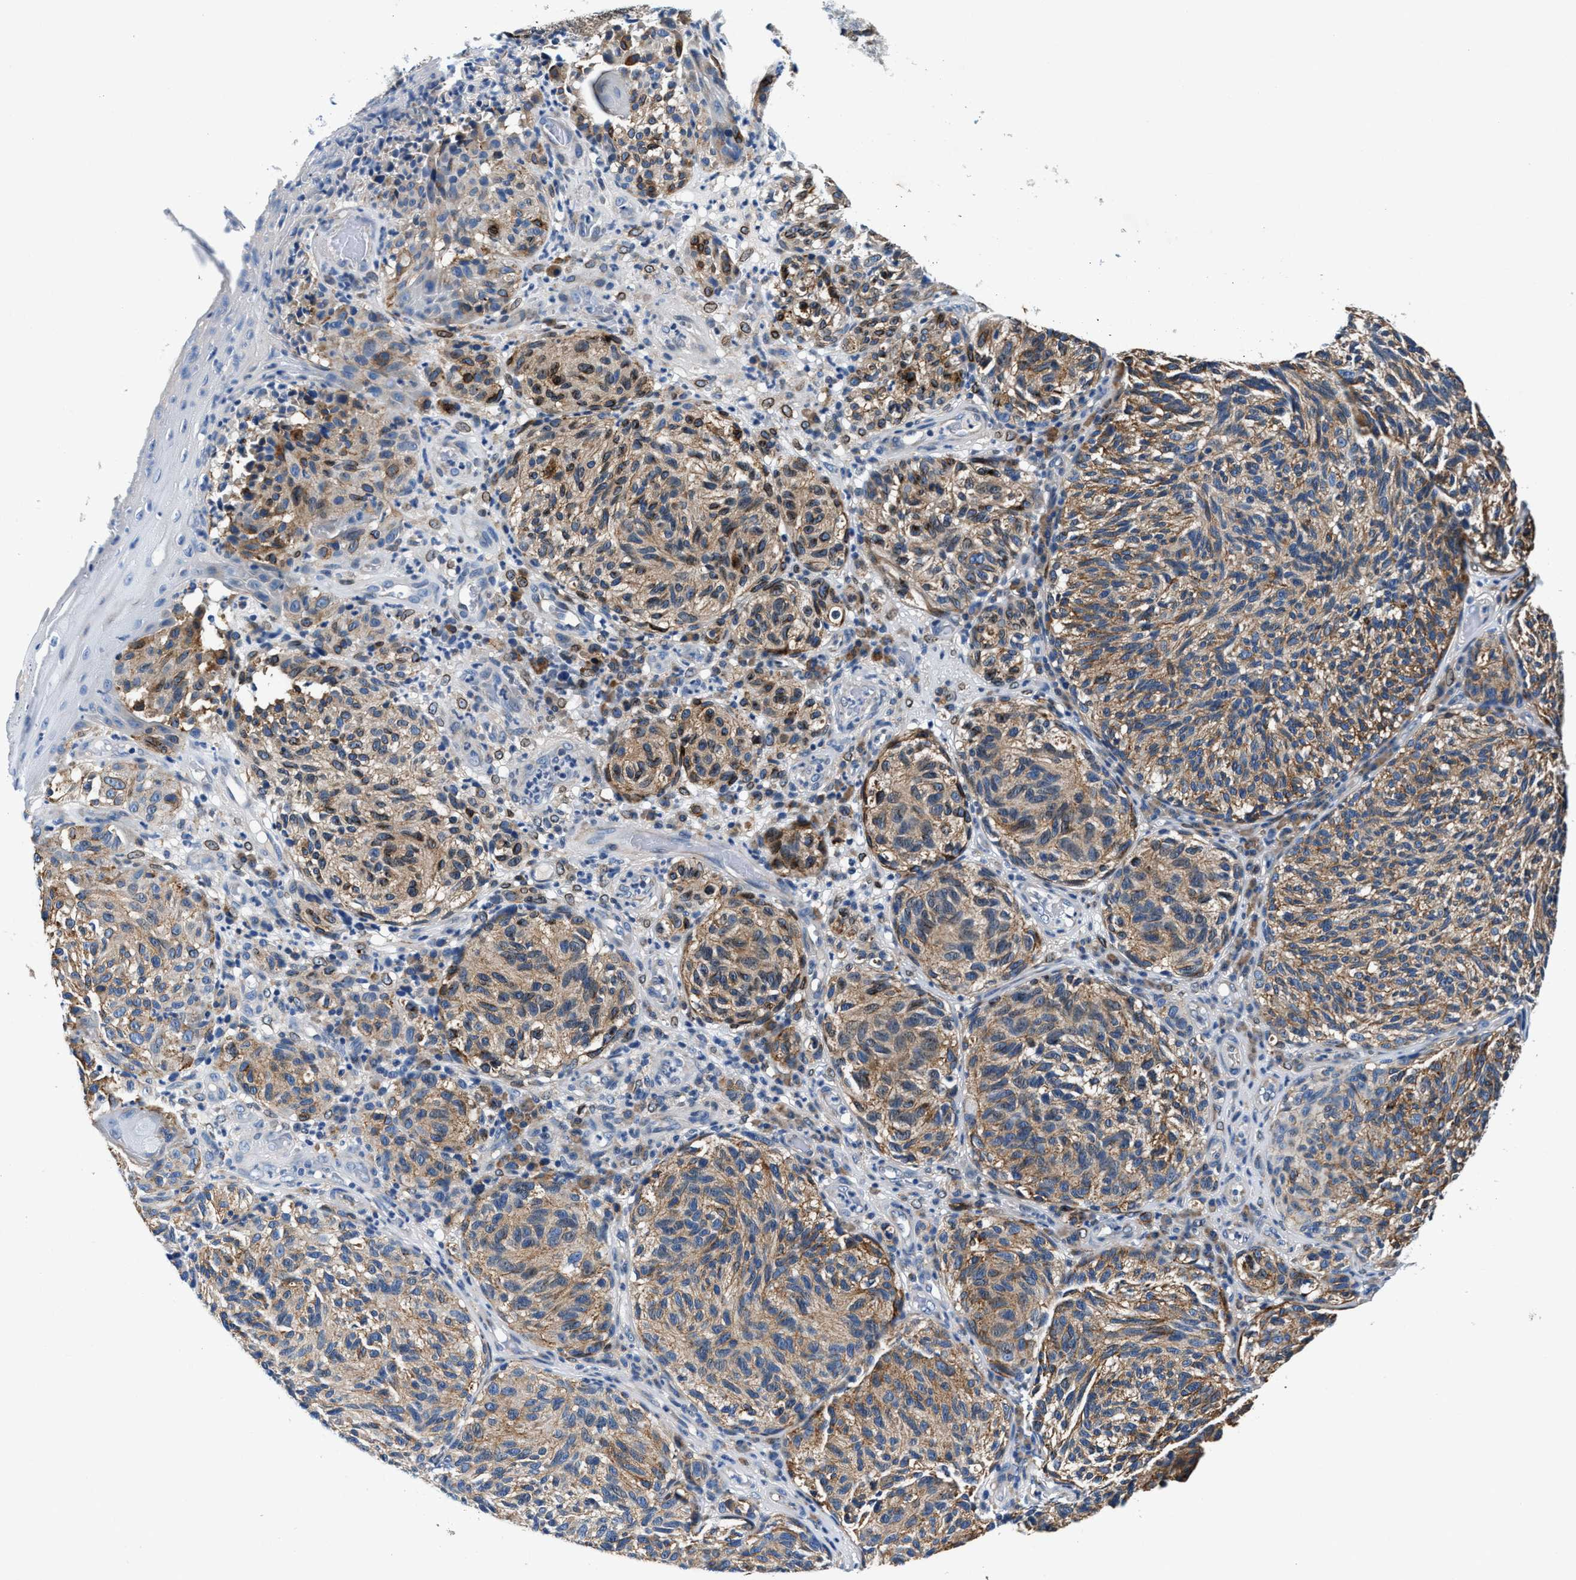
{"staining": {"intensity": "moderate", "quantity": ">75%", "location": "cytoplasmic/membranous"}, "tissue": "melanoma", "cell_type": "Tumor cells", "image_type": "cancer", "snomed": [{"axis": "morphology", "description": "Malignant melanoma, NOS"}, {"axis": "topography", "description": "Skin"}], "caption": "IHC (DAB) staining of malignant melanoma exhibits moderate cytoplasmic/membranous protein staining in approximately >75% of tumor cells.", "gene": "SLFN11", "patient": {"sex": "female", "age": 73}}